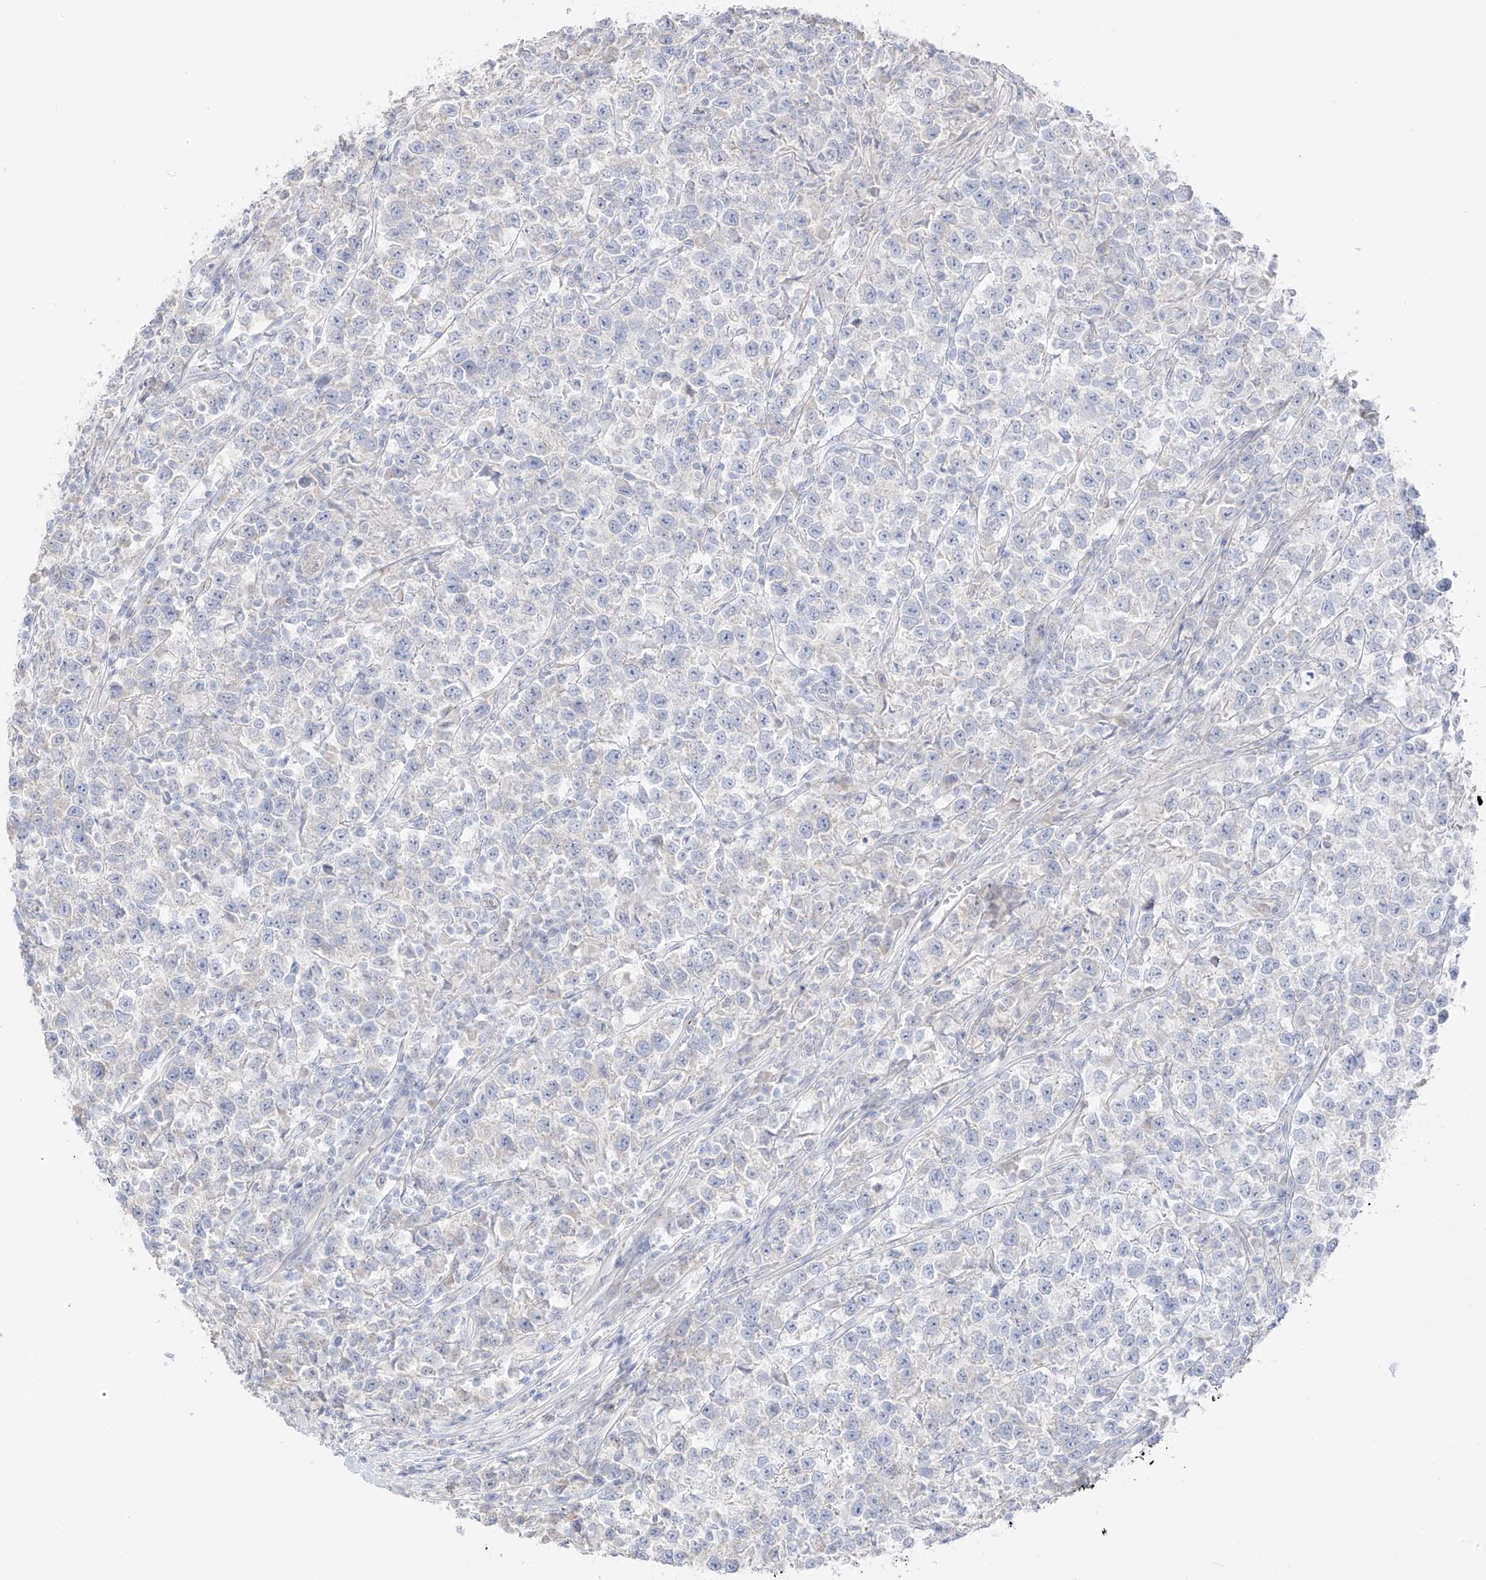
{"staining": {"intensity": "negative", "quantity": "none", "location": "none"}, "tissue": "testis cancer", "cell_type": "Tumor cells", "image_type": "cancer", "snomed": [{"axis": "morphology", "description": "Normal tissue, NOS"}, {"axis": "morphology", "description": "Seminoma, NOS"}, {"axis": "topography", "description": "Testis"}], "caption": "Immunohistochemical staining of human testis seminoma shows no significant staining in tumor cells.", "gene": "C11orf87", "patient": {"sex": "male", "age": 43}}